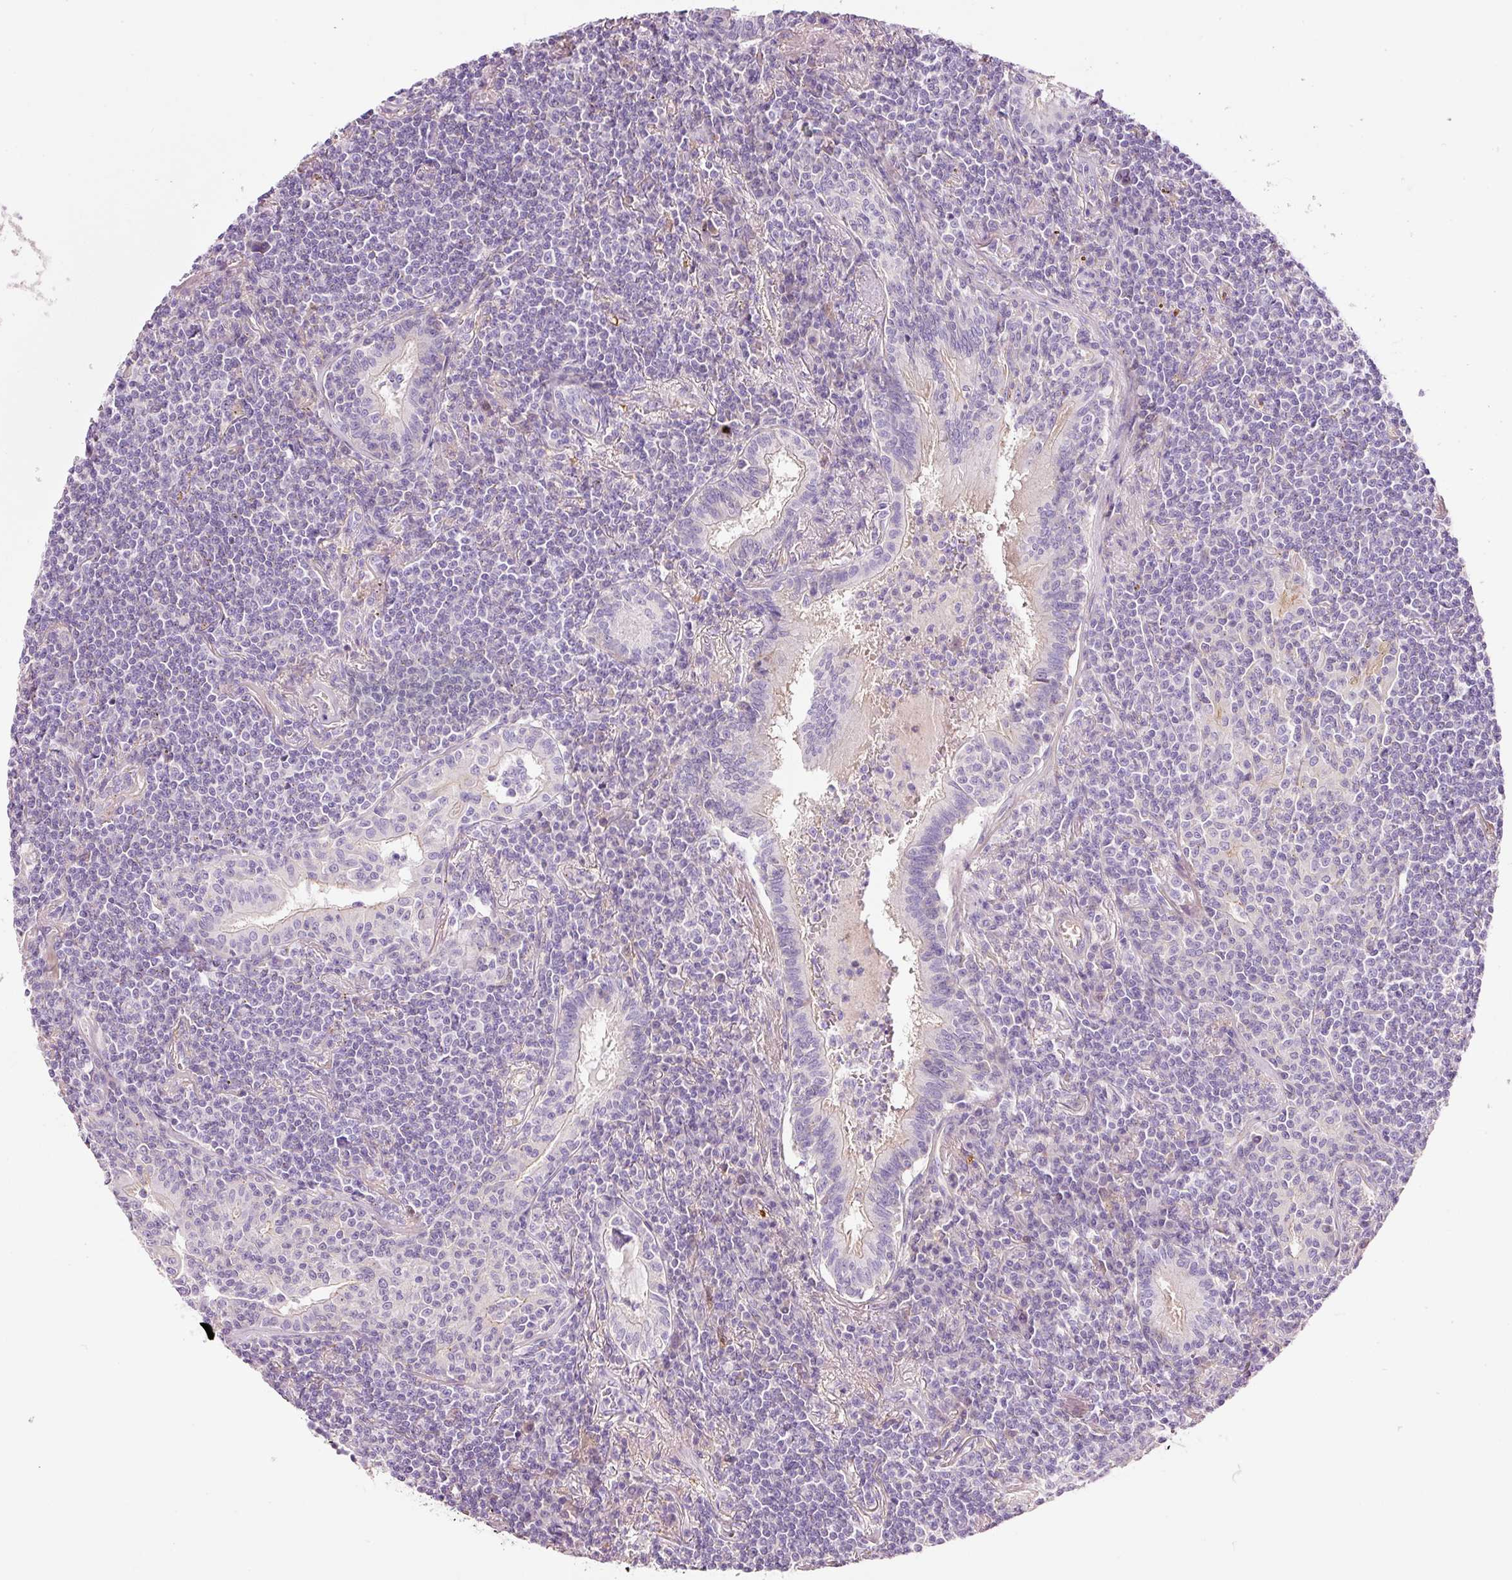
{"staining": {"intensity": "negative", "quantity": "none", "location": "none"}, "tissue": "lymphoma", "cell_type": "Tumor cells", "image_type": "cancer", "snomed": [{"axis": "morphology", "description": "Malignant lymphoma, non-Hodgkin's type, Low grade"}, {"axis": "topography", "description": "Lung"}], "caption": "Micrograph shows no significant protein staining in tumor cells of lymphoma.", "gene": "SOS2", "patient": {"sex": "female", "age": 71}}